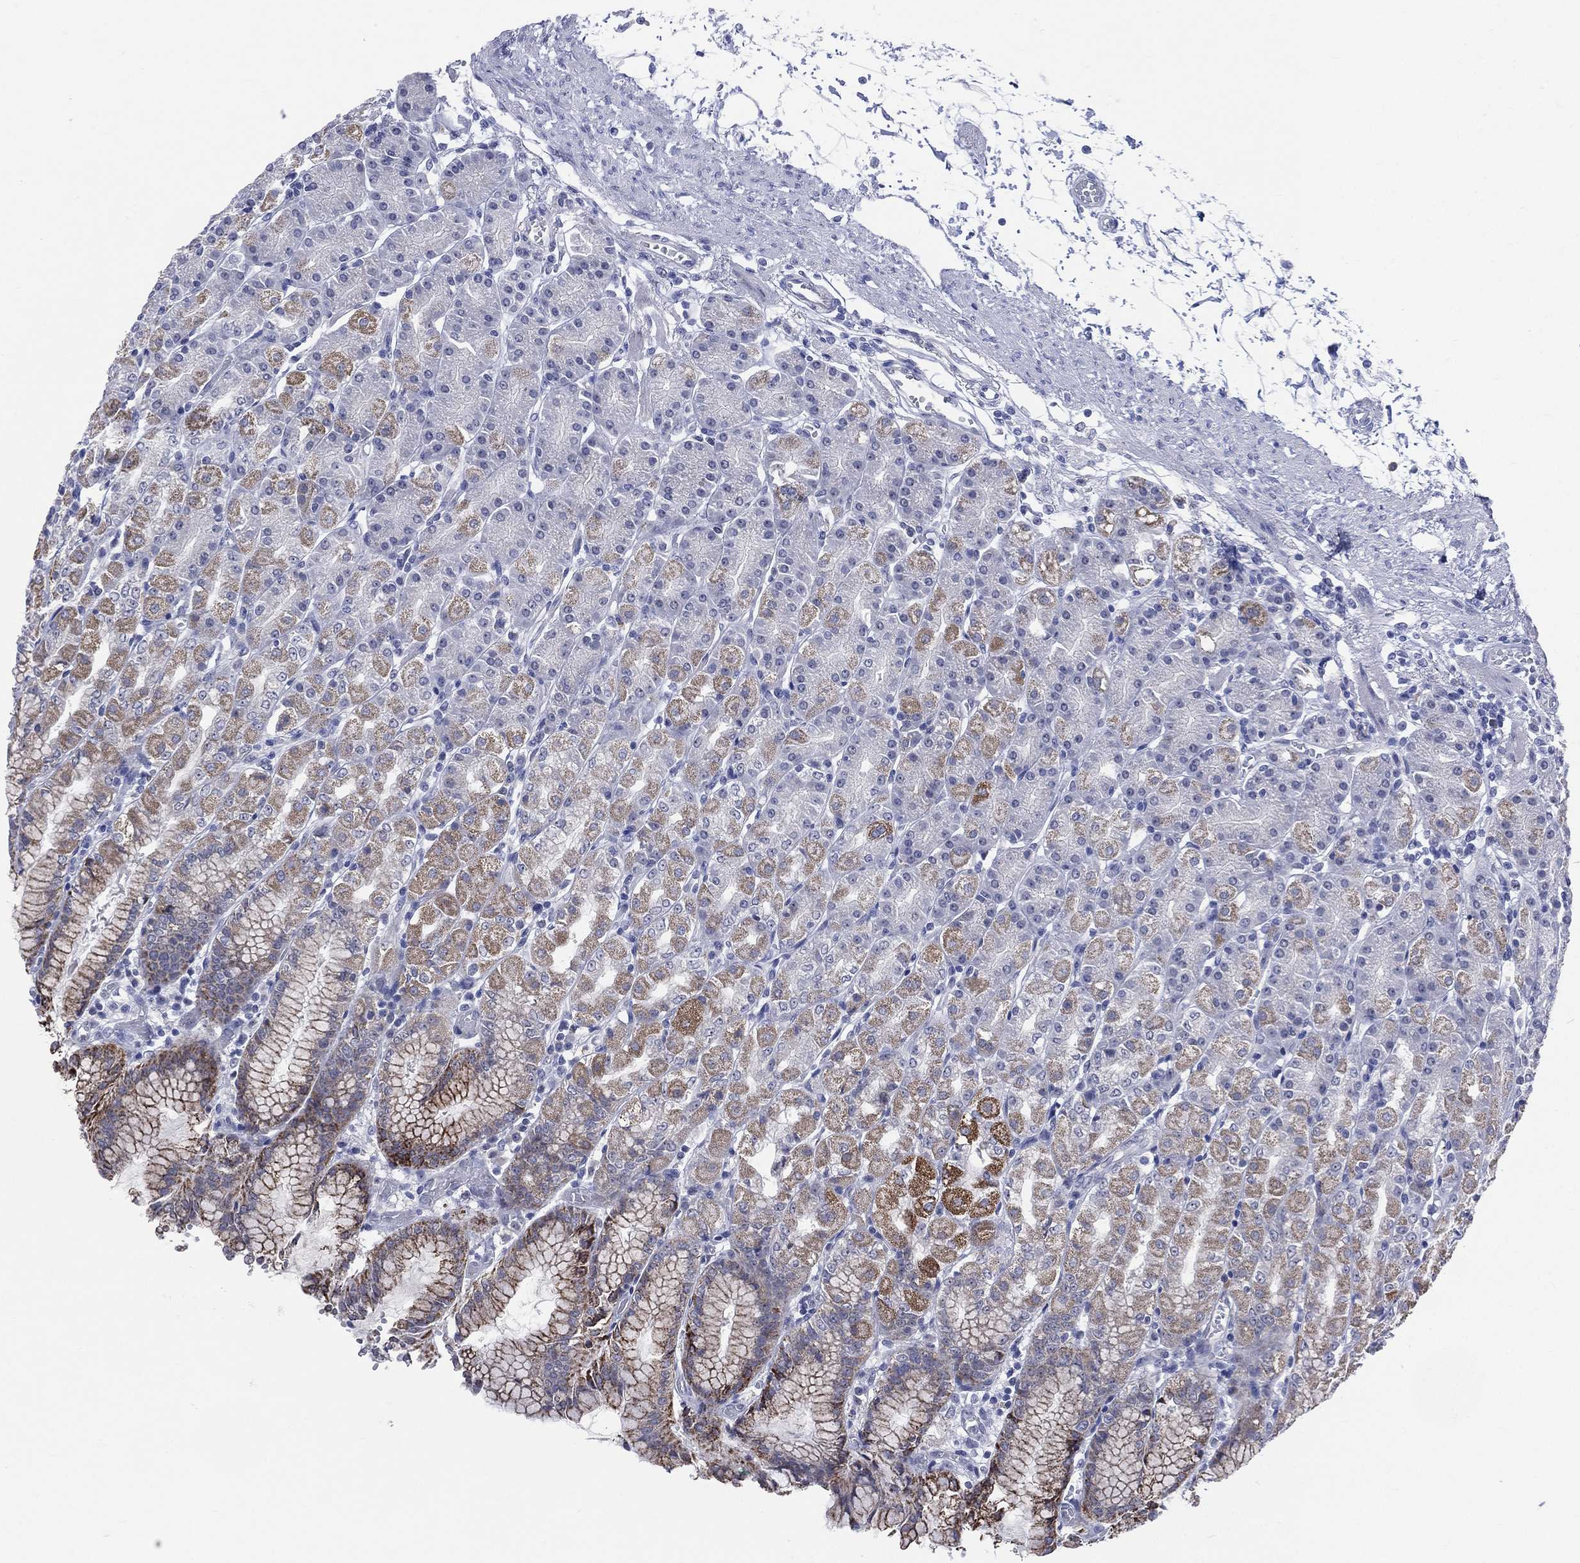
{"staining": {"intensity": "moderate", "quantity": "<25%", "location": "cytoplasmic/membranous"}, "tissue": "stomach", "cell_type": "Glandular cells", "image_type": "normal", "snomed": [{"axis": "morphology", "description": "Normal tissue, NOS"}, {"axis": "morphology", "description": "Adenocarcinoma, NOS"}, {"axis": "topography", "description": "Stomach"}], "caption": "Brown immunohistochemical staining in benign human stomach shows moderate cytoplasmic/membranous positivity in about <25% of glandular cells. The staining was performed using DAB to visualize the protein expression in brown, while the nuclei were stained in blue with hematoxylin (Magnification: 20x).", "gene": "AKAP3", "patient": {"sex": "female", "age": 81}}